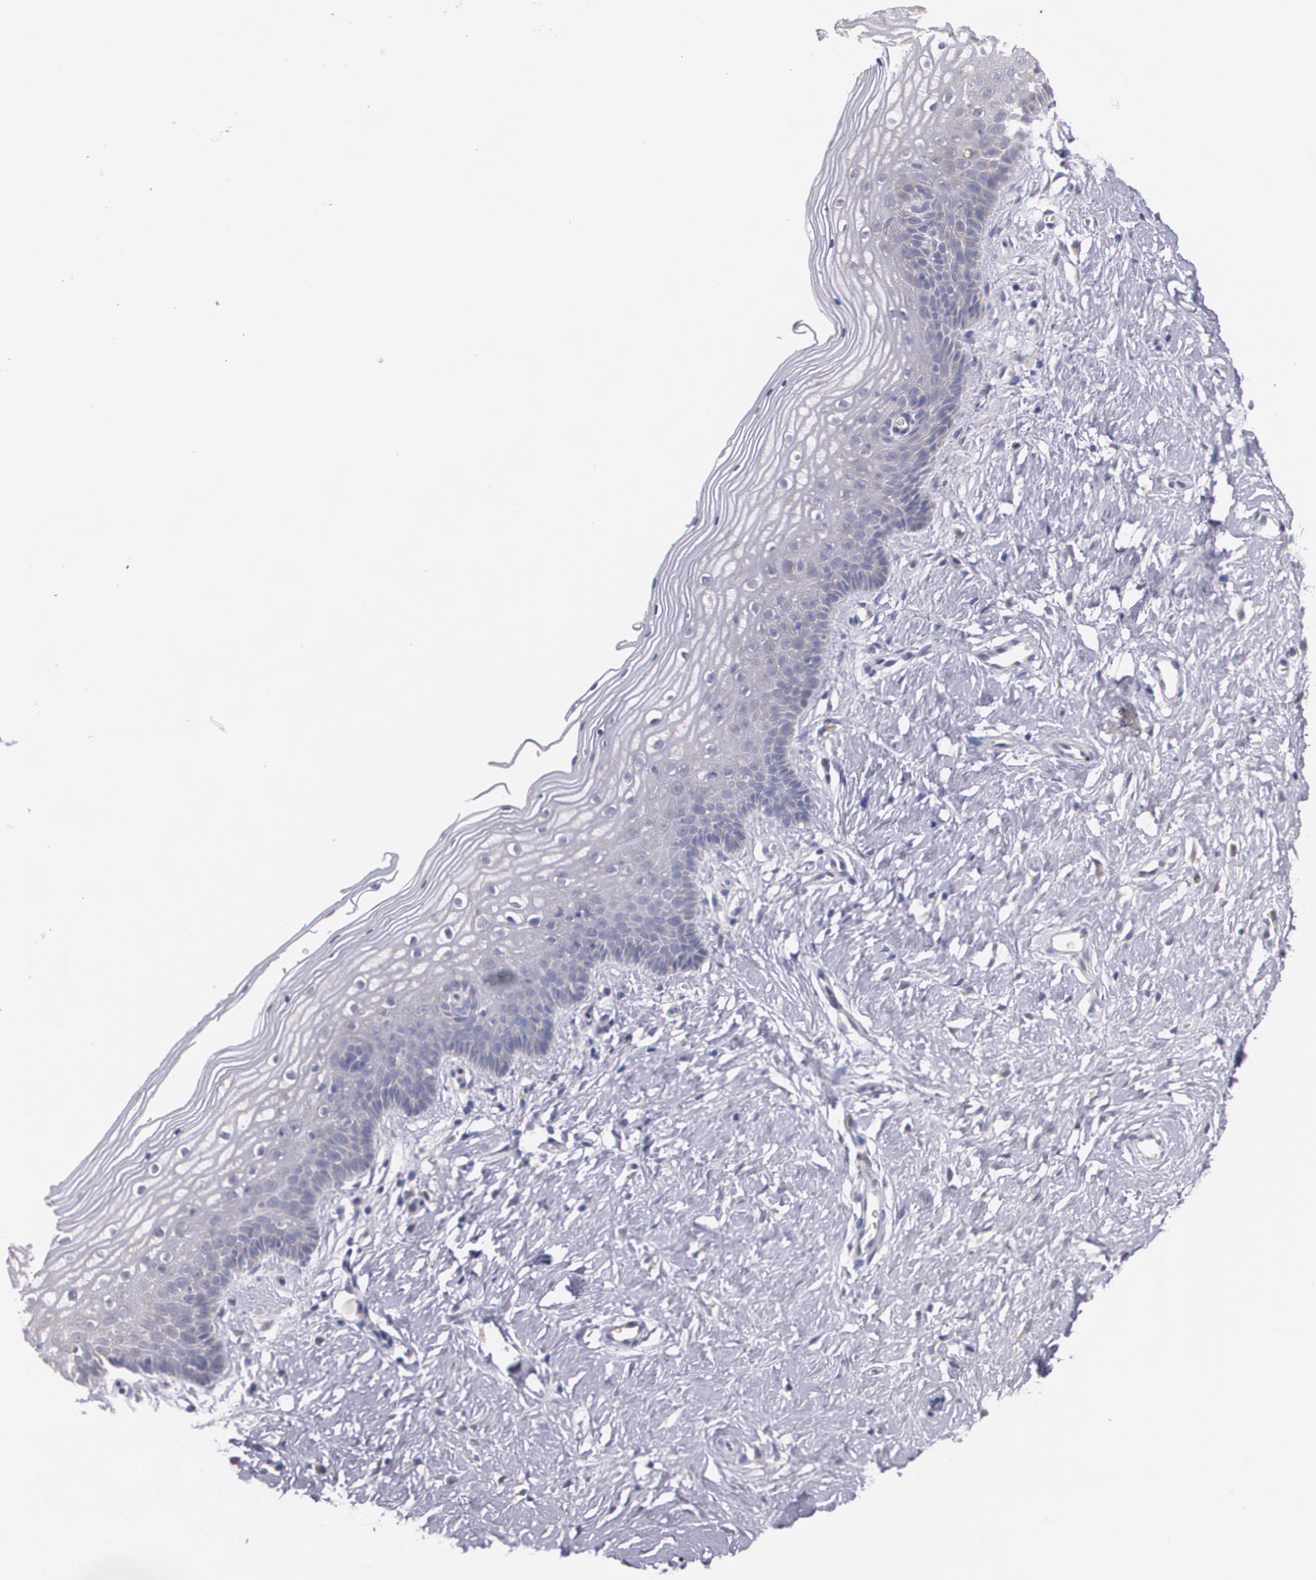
{"staining": {"intensity": "weak", "quantity": "<25%", "location": "cytoplasmic/membranous"}, "tissue": "vagina", "cell_type": "Squamous epithelial cells", "image_type": "normal", "snomed": [{"axis": "morphology", "description": "Normal tissue, NOS"}, {"axis": "topography", "description": "Vagina"}], "caption": "IHC of normal vagina displays no positivity in squamous epithelial cells.", "gene": "AMBP", "patient": {"sex": "female", "age": 46}}